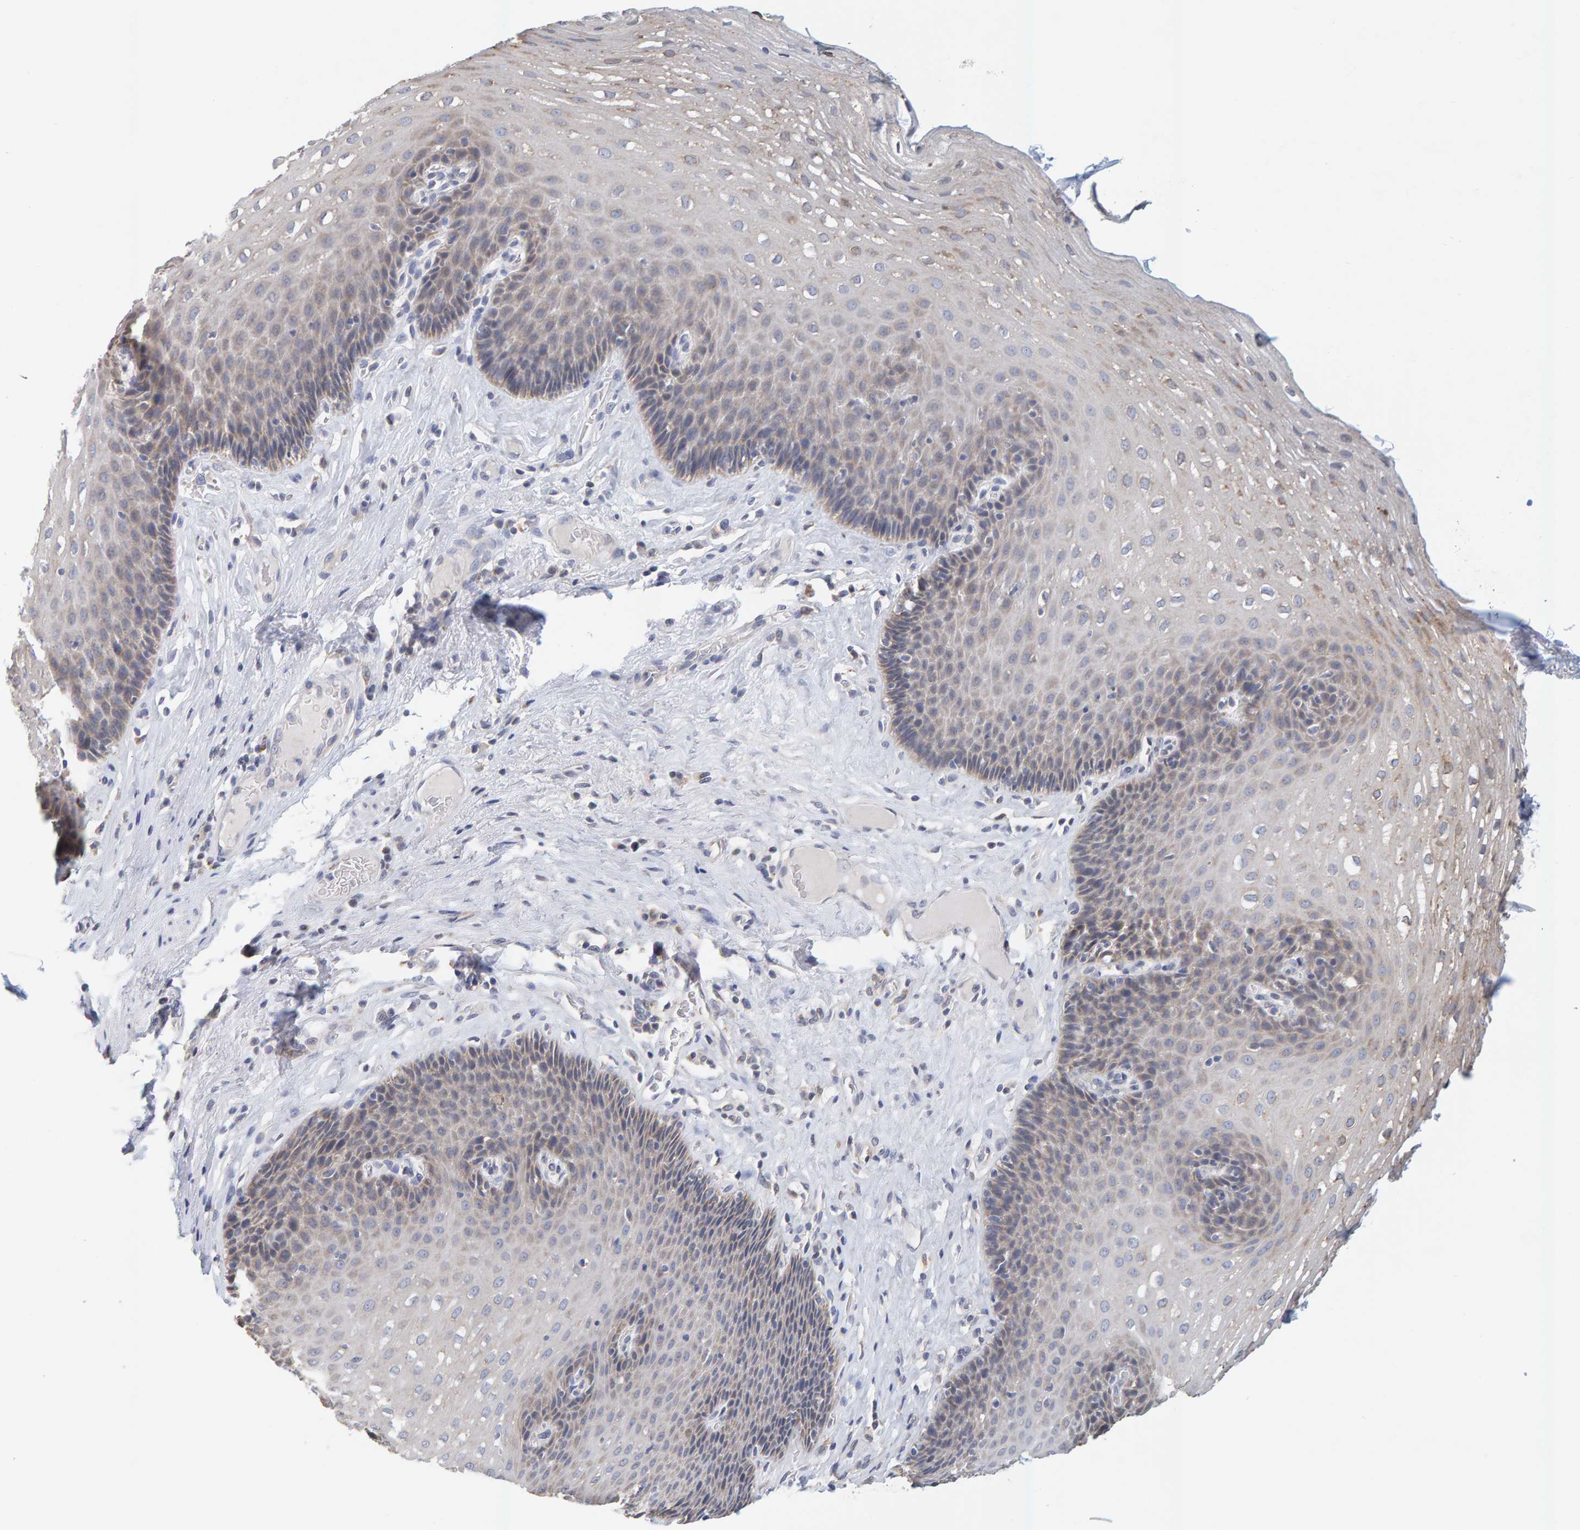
{"staining": {"intensity": "weak", "quantity": "<25%", "location": "cytoplasmic/membranous"}, "tissue": "esophagus", "cell_type": "Squamous epithelial cells", "image_type": "normal", "snomed": [{"axis": "morphology", "description": "Normal tissue, NOS"}, {"axis": "topography", "description": "Esophagus"}], "caption": "A high-resolution micrograph shows immunohistochemistry (IHC) staining of benign esophagus, which exhibits no significant positivity in squamous epithelial cells. (DAB (3,3'-diaminobenzidine) immunohistochemistry (IHC) visualized using brightfield microscopy, high magnification).", "gene": "SGPL1", "patient": {"sex": "female", "age": 66}}